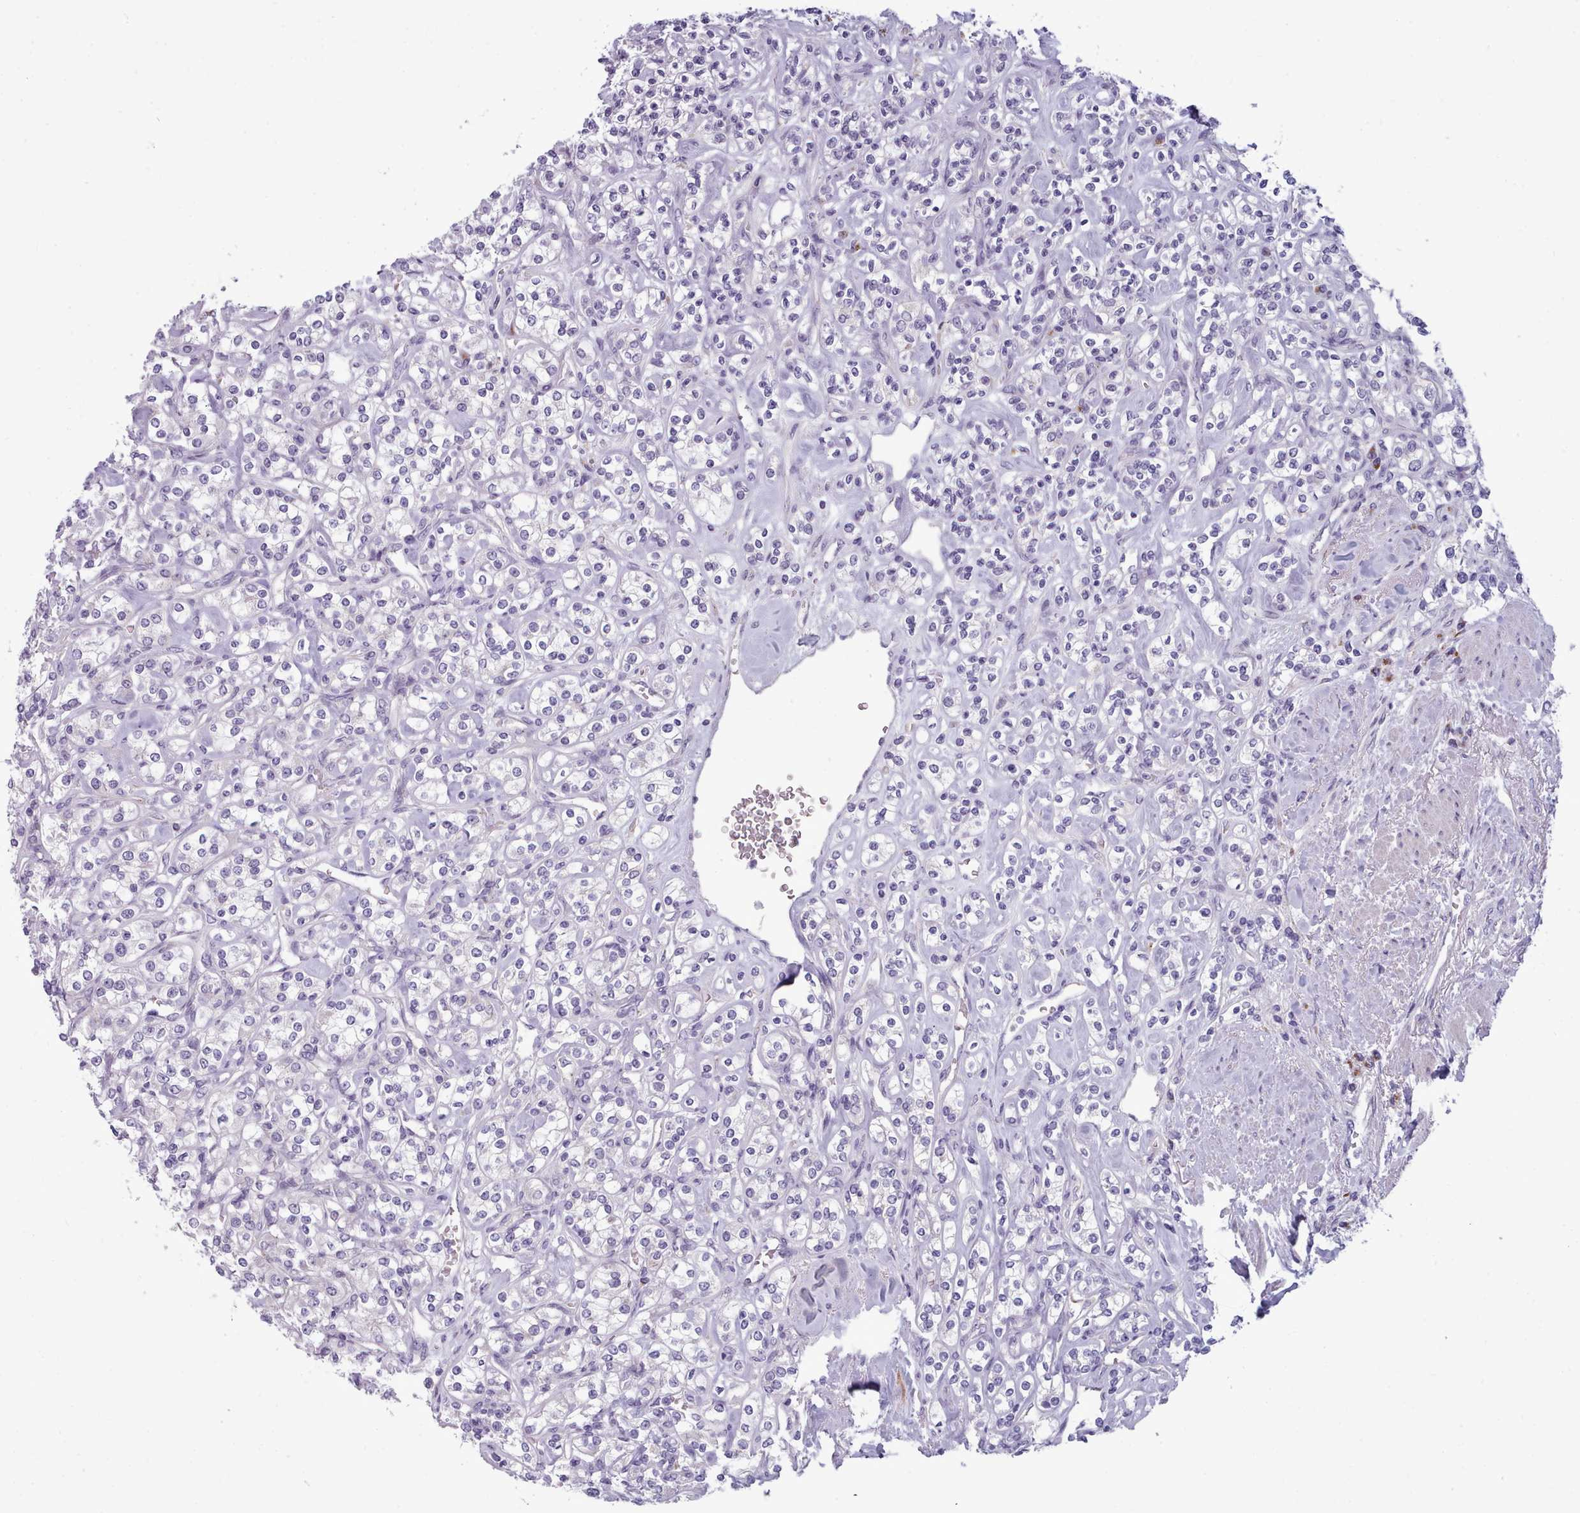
{"staining": {"intensity": "negative", "quantity": "none", "location": "none"}, "tissue": "renal cancer", "cell_type": "Tumor cells", "image_type": "cancer", "snomed": [{"axis": "morphology", "description": "Adenocarcinoma, NOS"}, {"axis": "topography", "description": "Kidney"}], "caption": "A high-resolution photomicrograph shows IHC staining of renal cancer, which shows no significant expression in tumor cells.", "gene": "MYRFL", "patient": {"sex": "male", "age": 77}}